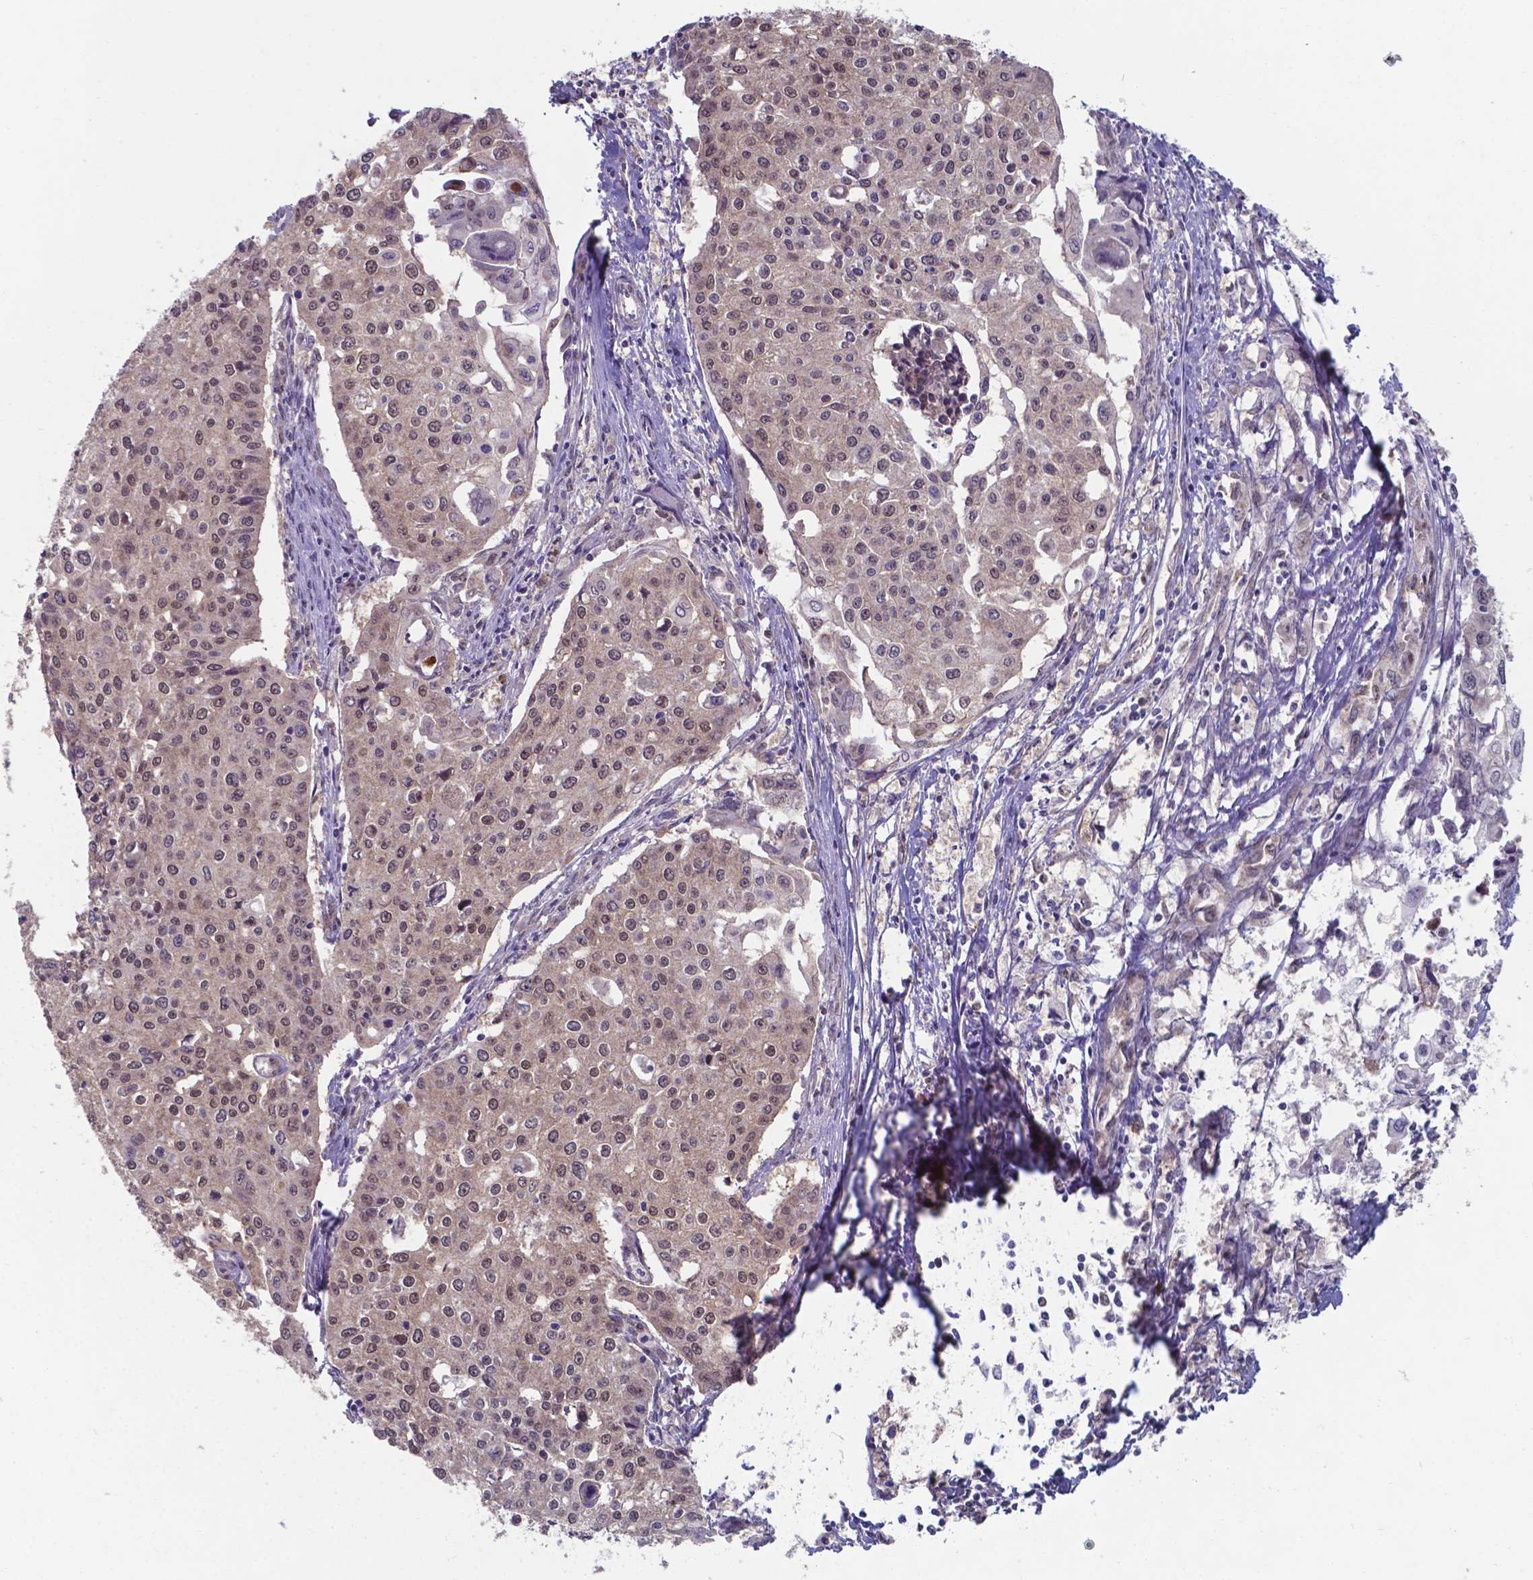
{"staining": {"intensity": "weak", "quantity": "25%-75%", "location": "nuclear"}, "tissue": "cervical cancer", "cell_type": "Tumor cells", "image_type": "cancer", "snomed": [{"axis": "morphology", "description": "Squamous cell carcinoma, NOS"}, {"axis": "topography", "description": "Cervix"}], "caption": "Weak nuclear expression is identified in approximately 25%-75% of tumor cells in cervical squamous cell carcinoma.", "gene": "UBE2E2", "patient": {"sex": "female", "age": 38}}